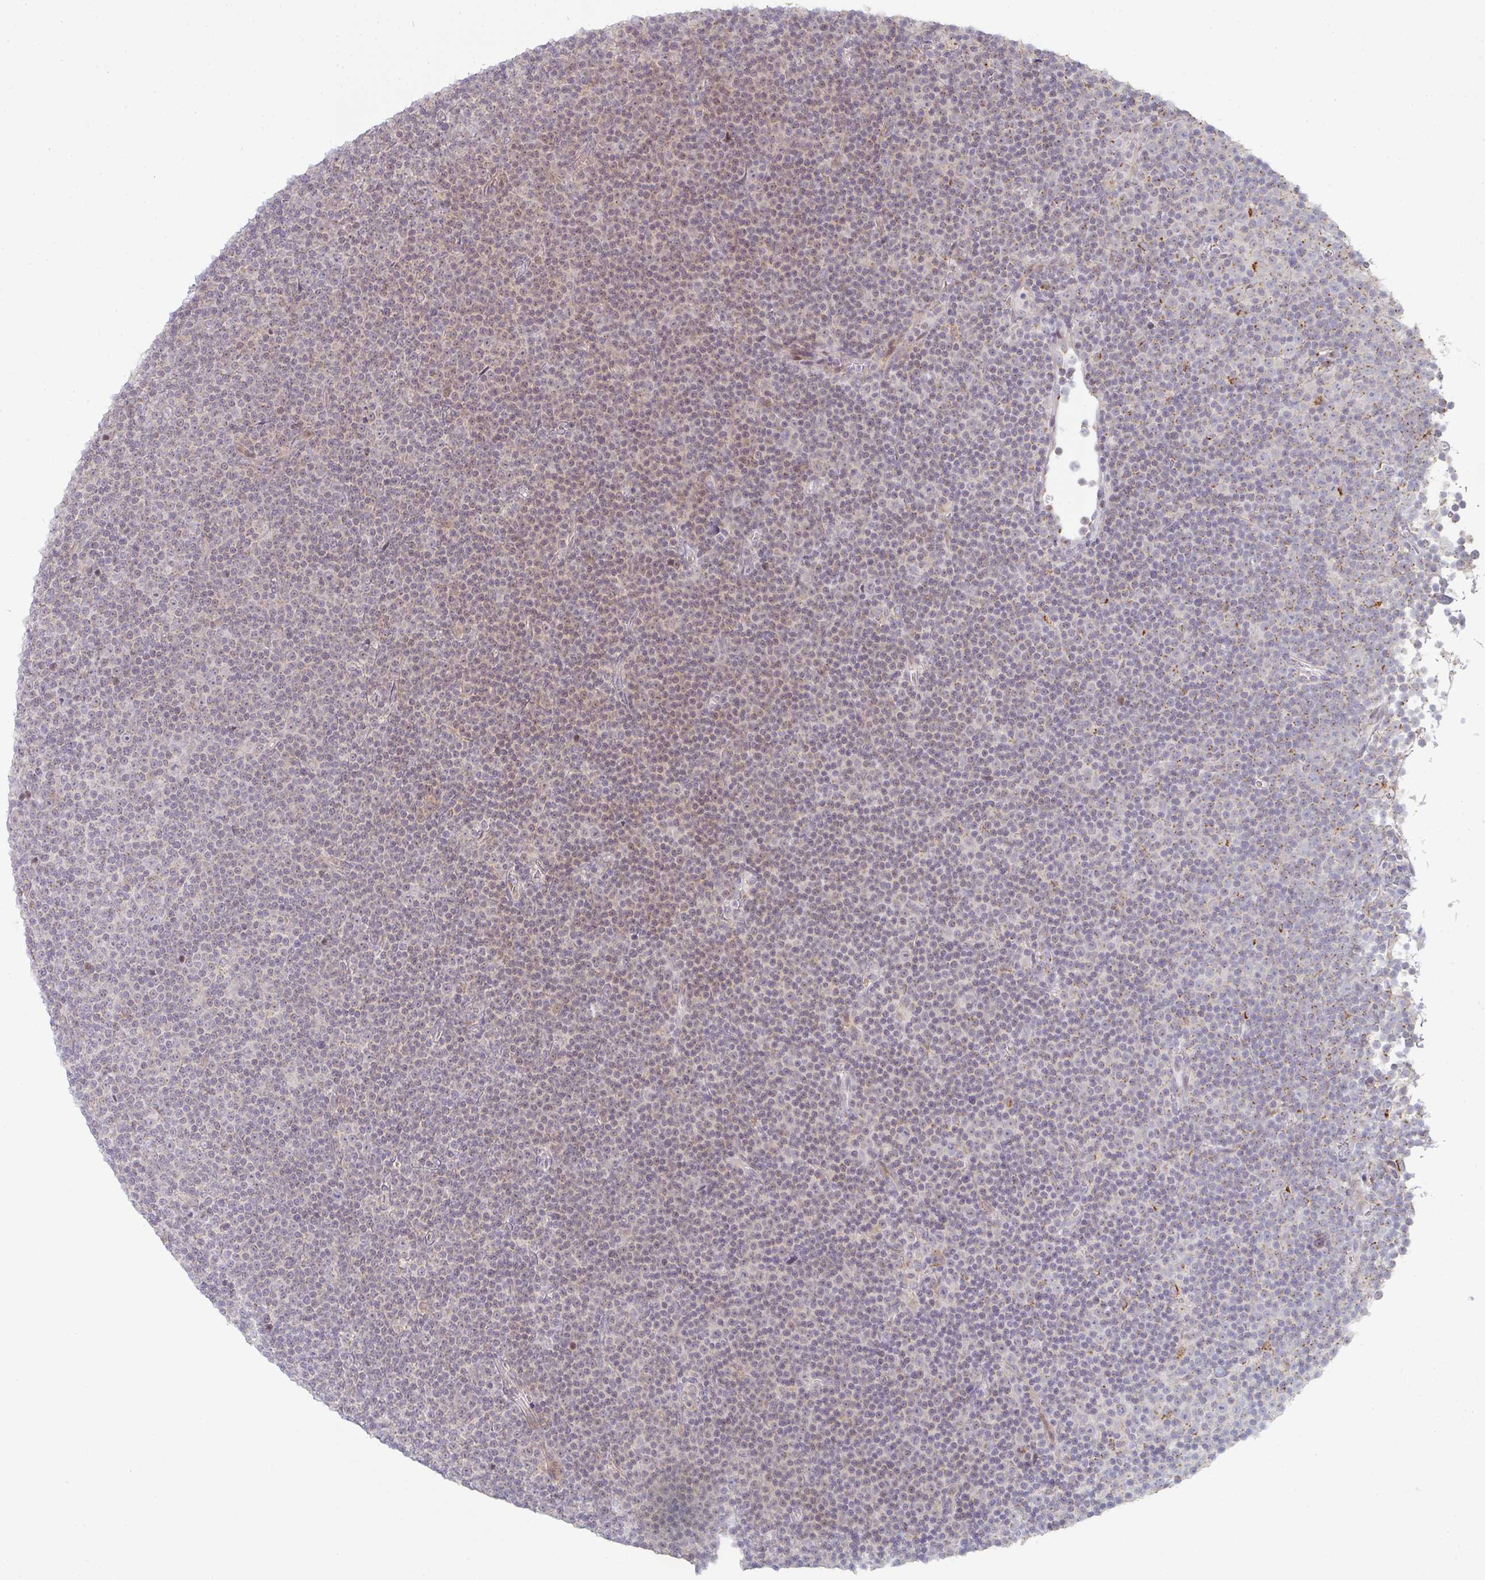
{"staining": {"intensity": "weak", "quantity": ">75%", "location": "cytoplasmic/membranous"}, "tissue": "lymphoma", "cell_type": "Tumor cells", "image_type": "cancer", "snomed": [{"axis": "morphology", "description": "Malignant lymphoma, non-Hodgkin's type, Low grade"}, {"axis": "topography", "description": "Lymph node"}], "caption": "Tumor cells reveal low levels of weak cytoplasmic/membranous staining in approximately >75% of cells in low-grade malignant lymphoma, non-Hodgkin's type.", "gene": "ZNF526", "patient": {"sex": "female", "age": 67}}